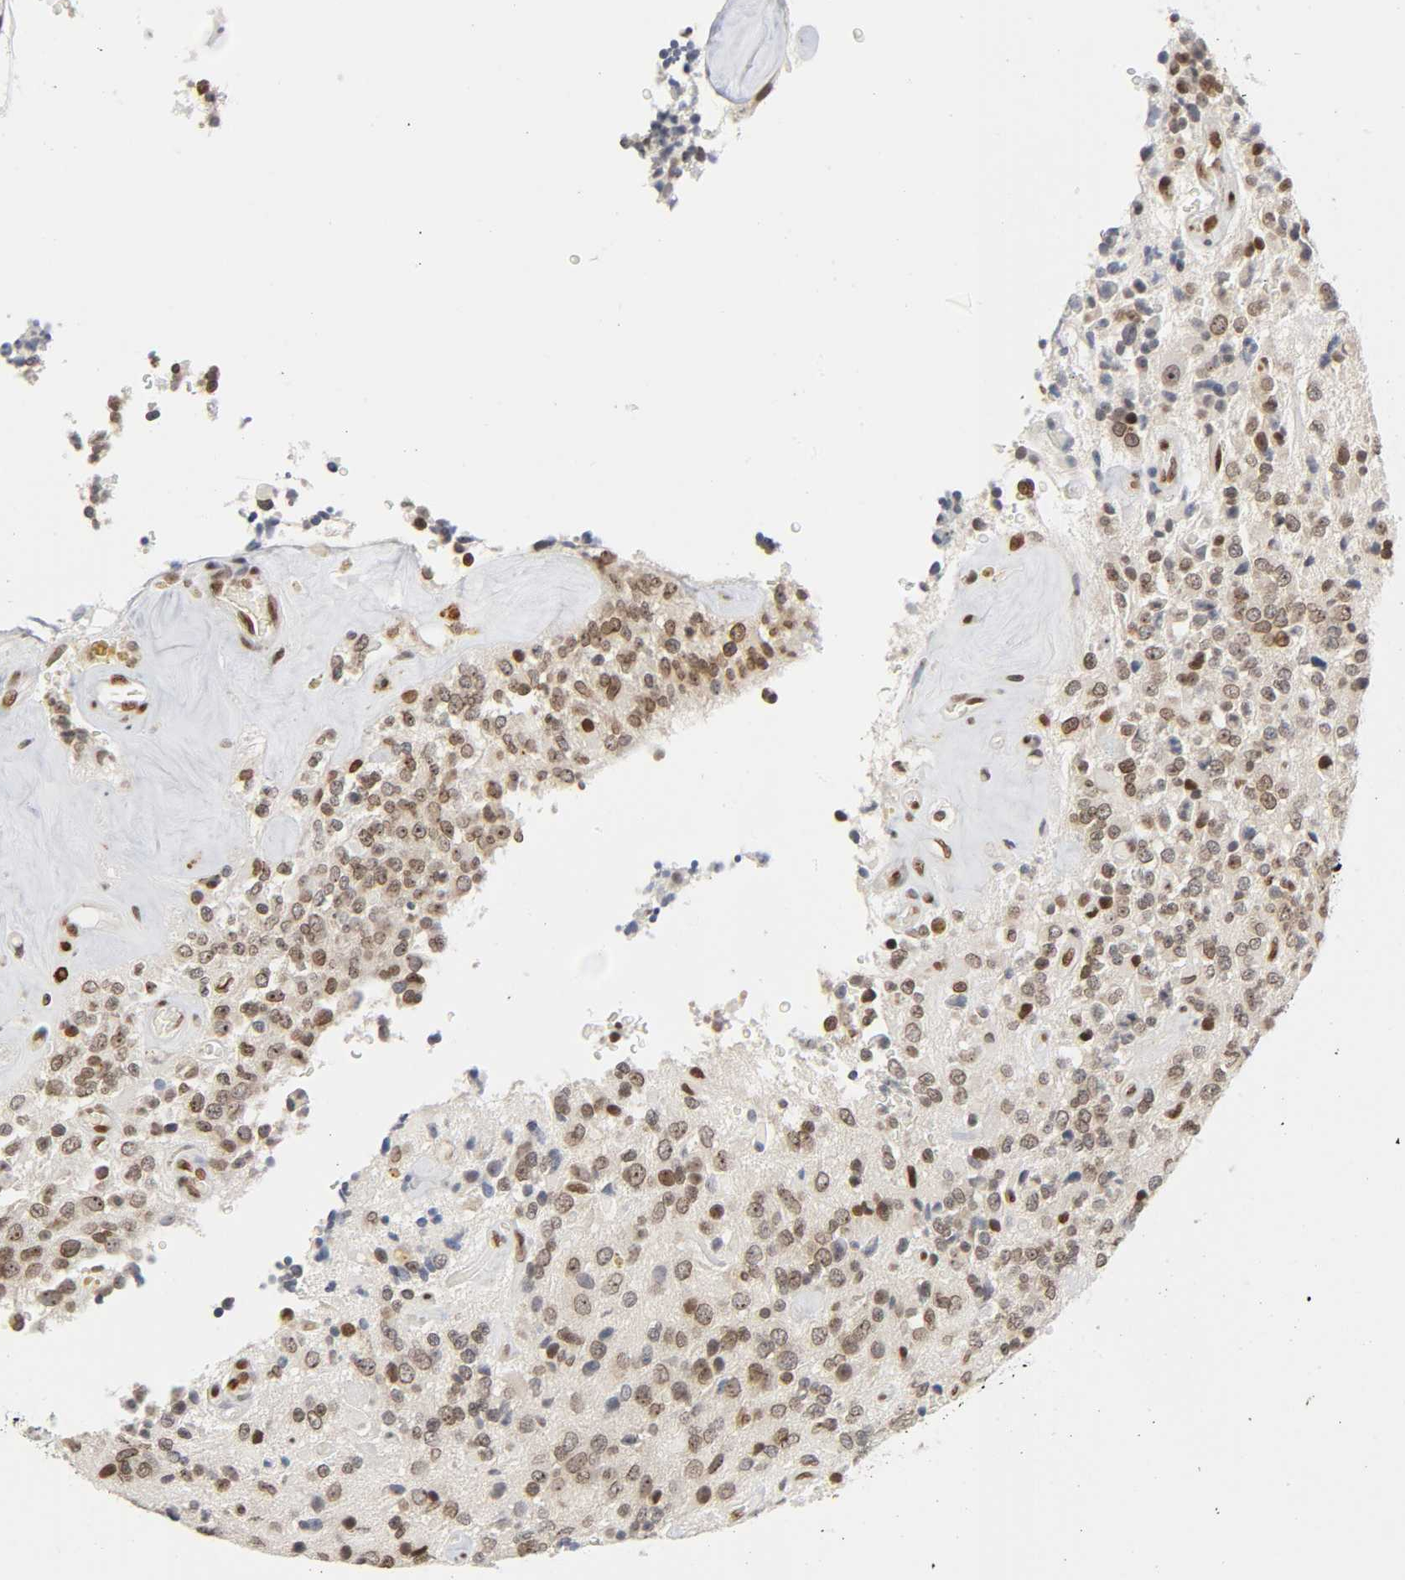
{"staining": {"intensity": "weak", "quantity": ">75%", "location": "nuclear"}, "tissue": "glioma", "cell_type": "Tumor cells", "image_type": "cancer", "snomed": [{"axis": "morphology", "description": "Glioma, malignant, High grade"}, {"axis": "topography", "description": "pancreas cauda"}], "caption": "Glioma stained with a protein marker reveals weak staining in tumor cells.", "gene": "SUMO1", "patient": {"sex": "male", "age": 60}}